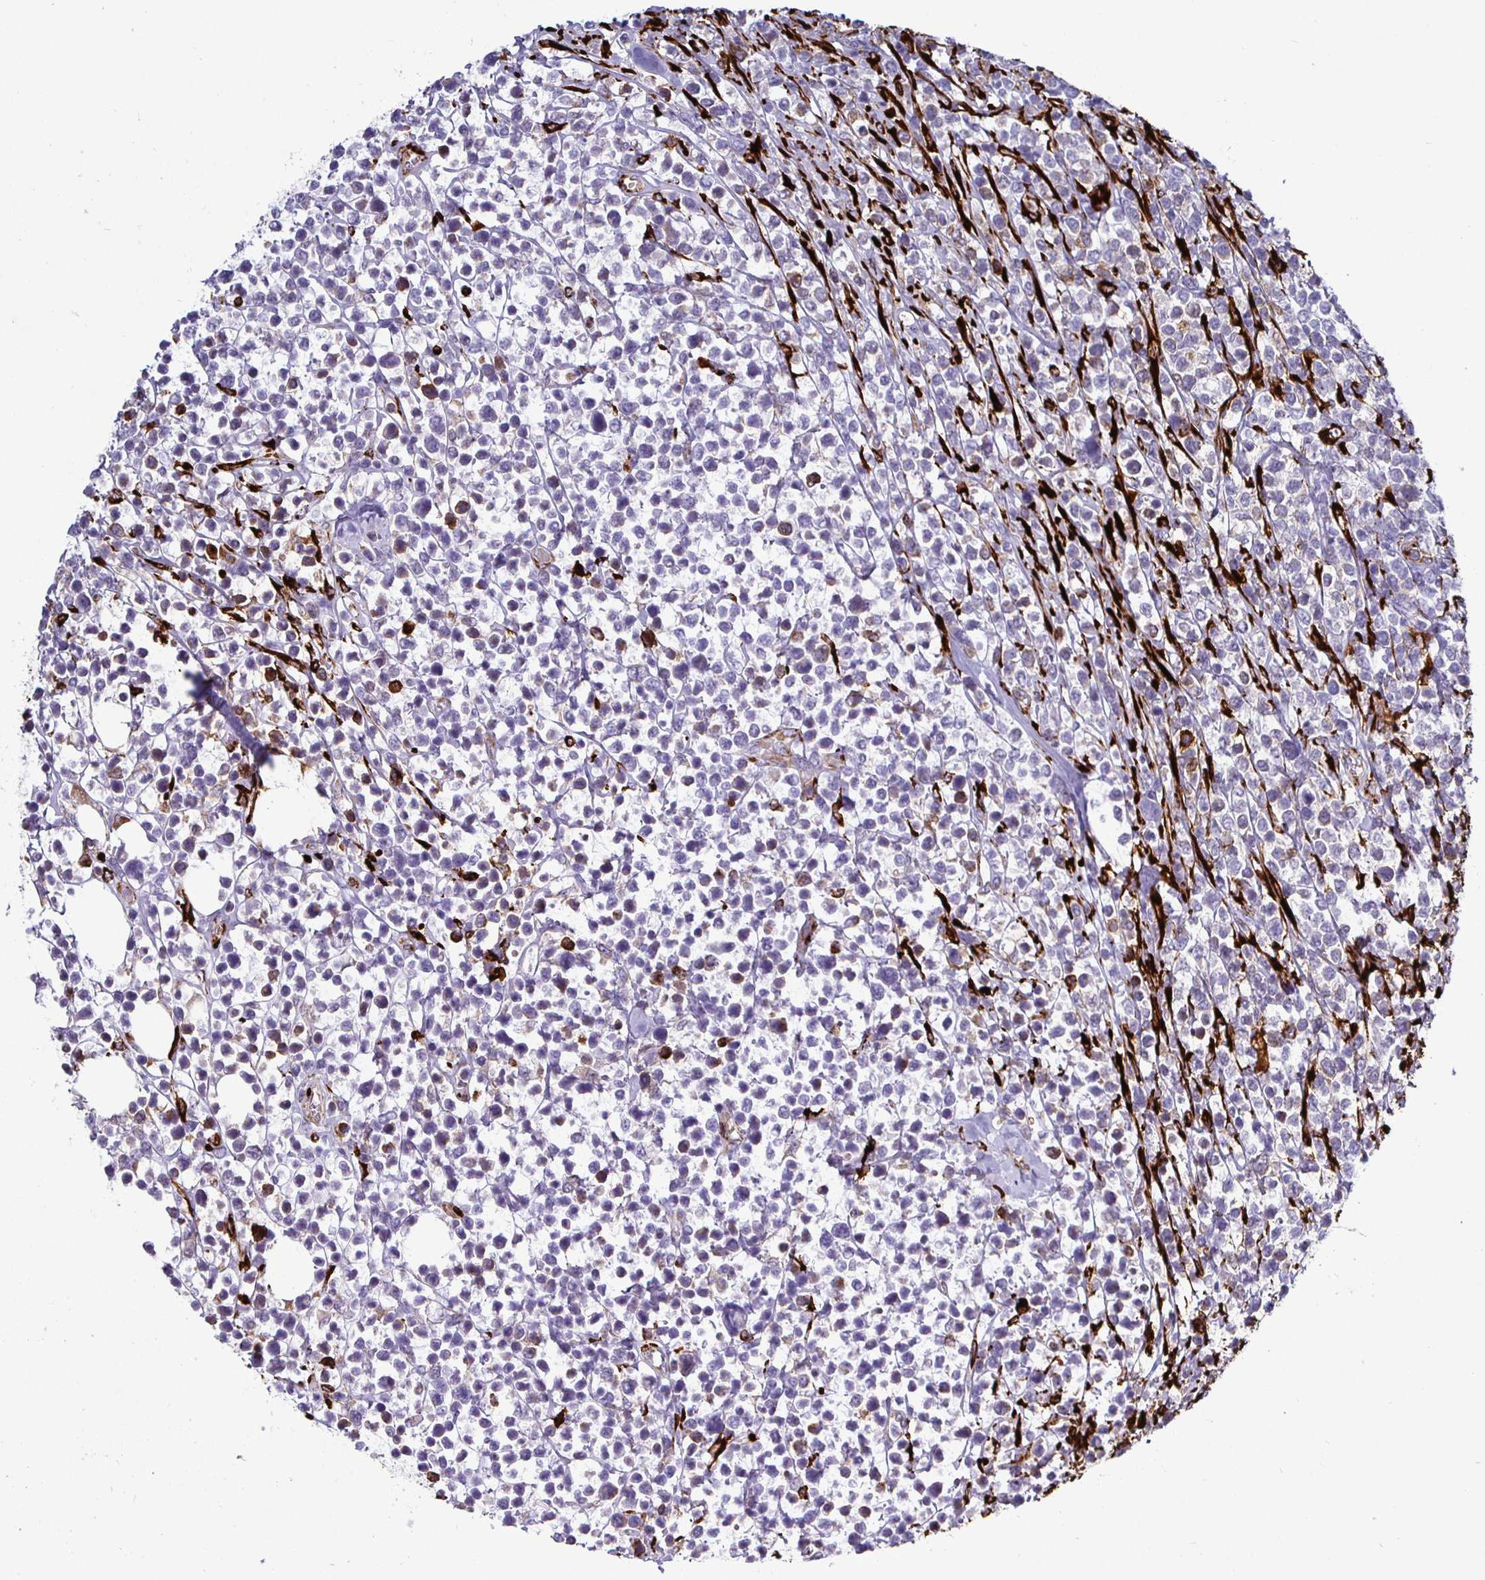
{"staining": {"intensity": "moderate", "quantity": "<25%", "location": "cytoplasmic/membranous"}, "tissue": "lymphoma", "cell_type": "Tumor cells", "image_type": "cancer", "snomed": [{"axis": "morphology", "description": "Malignant lymphoma, non-Hodgkin's type, High grade"}, {"axis": "topography", "description": "Soft tissue"}], "caption": "A brown stain shows moderate cytoplasmic/membranous staining of a protein in lymphoma tumor cells.", "gene": "P4HA2", "patient": {"sex": "female", "age": 56}}